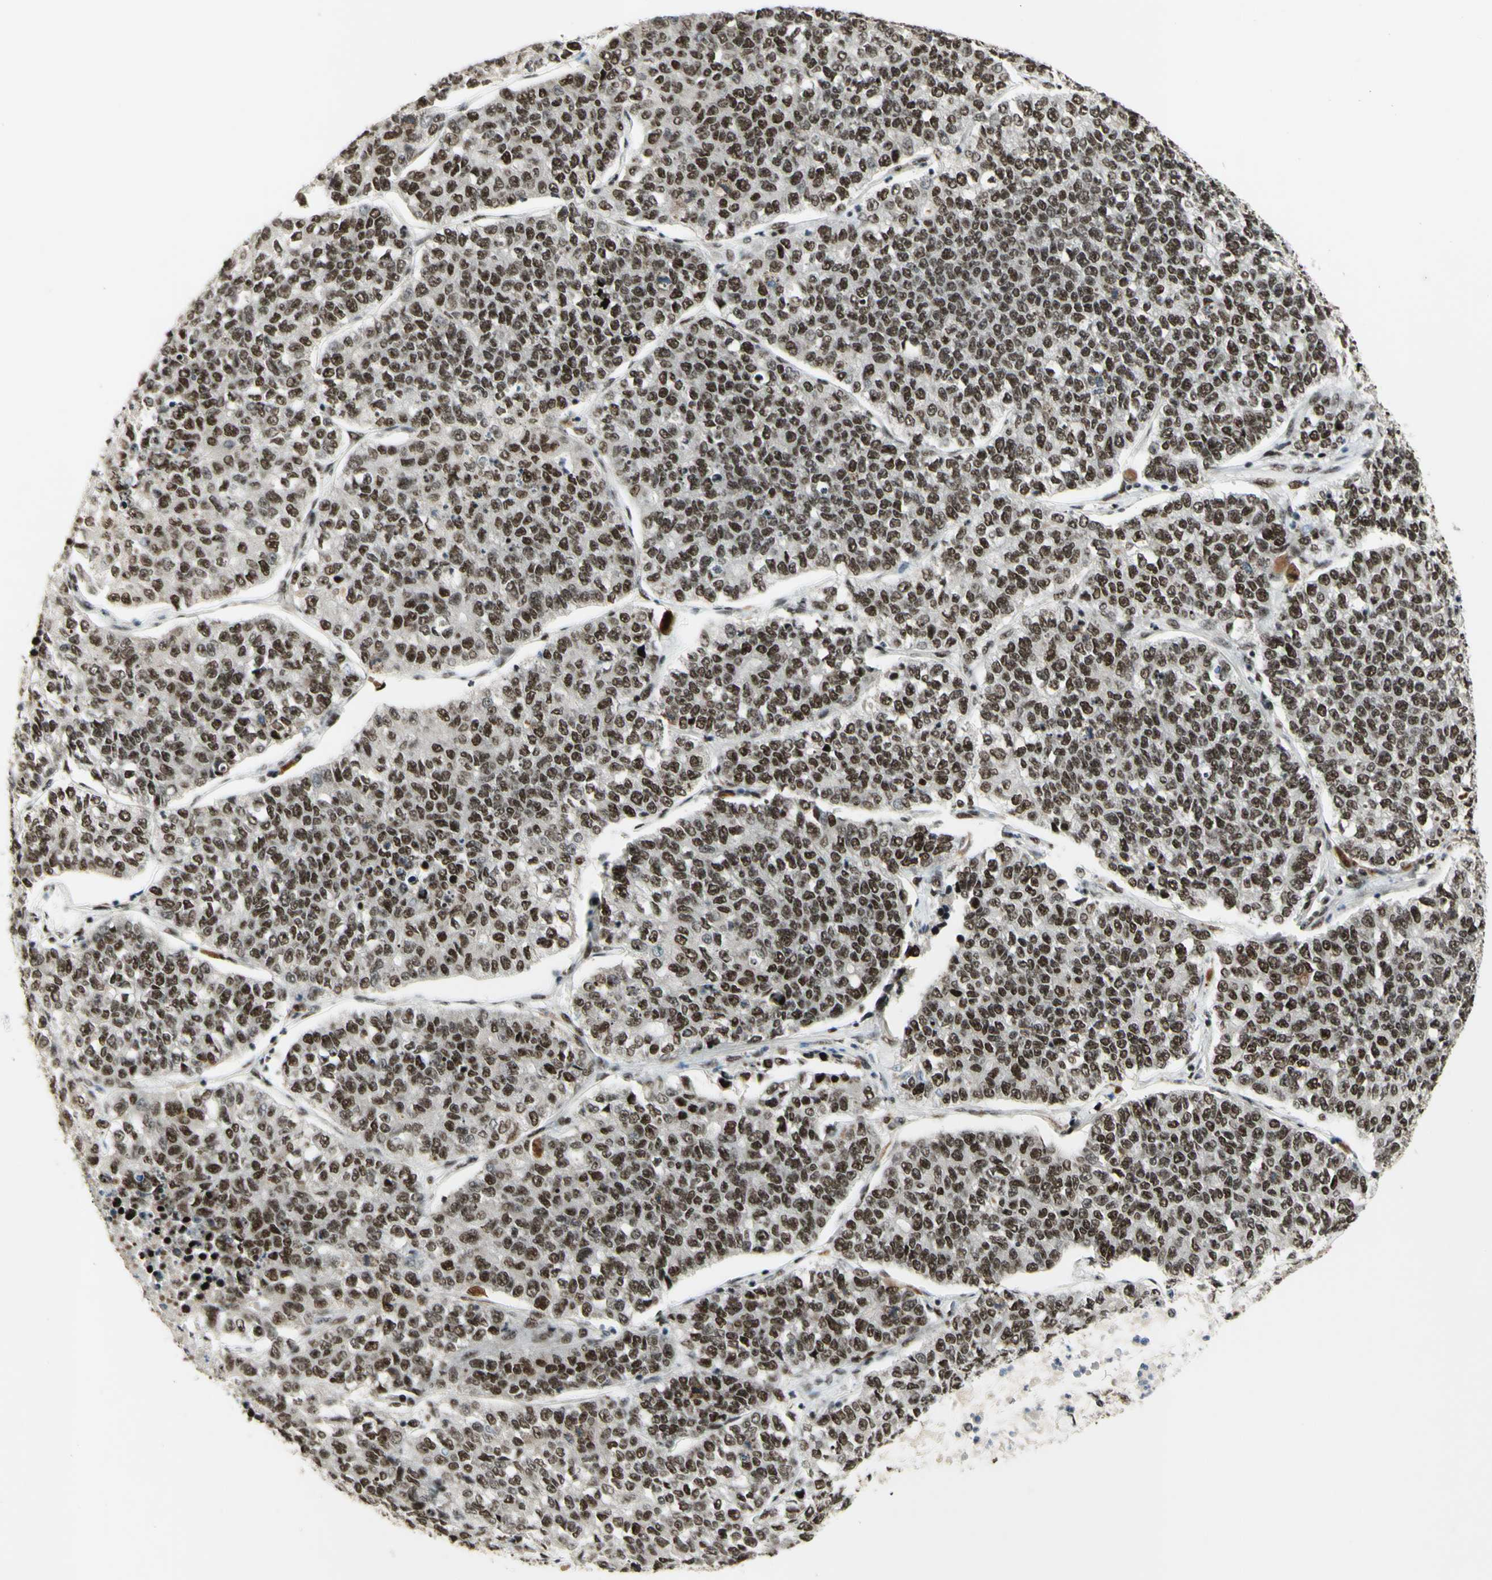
{"staining": {"intensity": "strong", "quantity": ">75%", "location": "nuclear"}, "tissue": "lung cancer", "cell_type": "Tumor cells", "image_type": "cancer", "snomed": [{"axis": "morphology", "description": "Adenocarcinoma, NOS"}, {"axis": "topography", "description": "Lung"}], "caption": "Immunohistochemical staining of human lung adenocarcinoma reveals high levels of strong nuclear expression in about >75% of tumor cells.", "gene": "DHX9", "patient": {"sex": "male", "age": 49}}